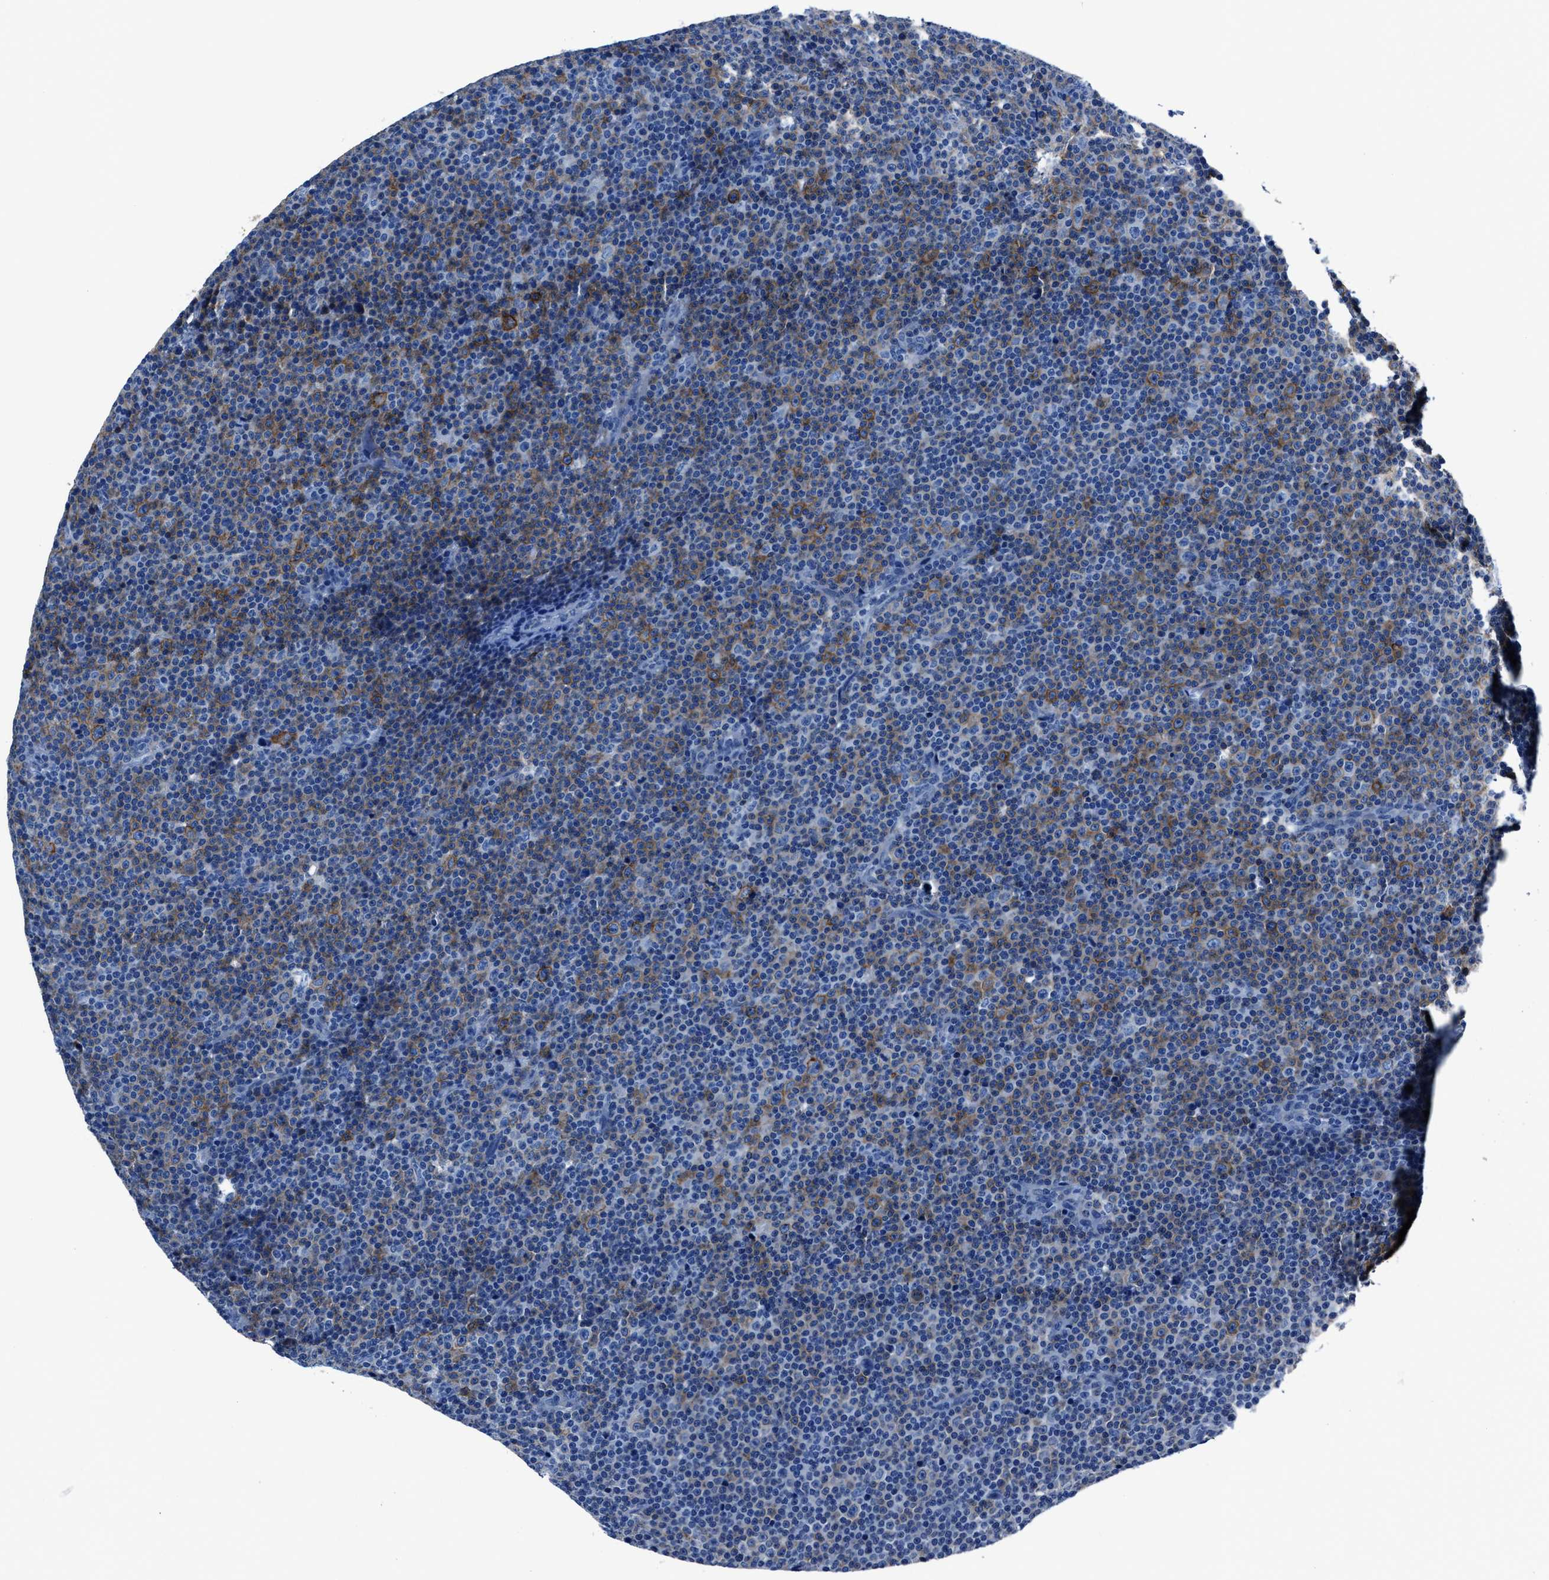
{"staining": {"intensity": "moderate", "quantity": "25%-75%", "location": "cytoplasmic/membranous"}, "tissue": "lymphoma", "cell_type": "Tumor cells", "image_type": "cancer", "snomed": [{"axis": "morphology", "description": "Malignant lymphoma, non-Hodgkin's type, Low grade"}, {"axis": "topography", "description": "Lymph node"}], "caption": "Immunohistochemical staining of low-grade malignant lymphoma, non-Hodgkin's type displays medium levels of moderate cytoplasmic/membranous staining in approximately 25%-75% of tumor cells.", "gene": "LMO7", "patient": {"sex": "female", "age": 67}}